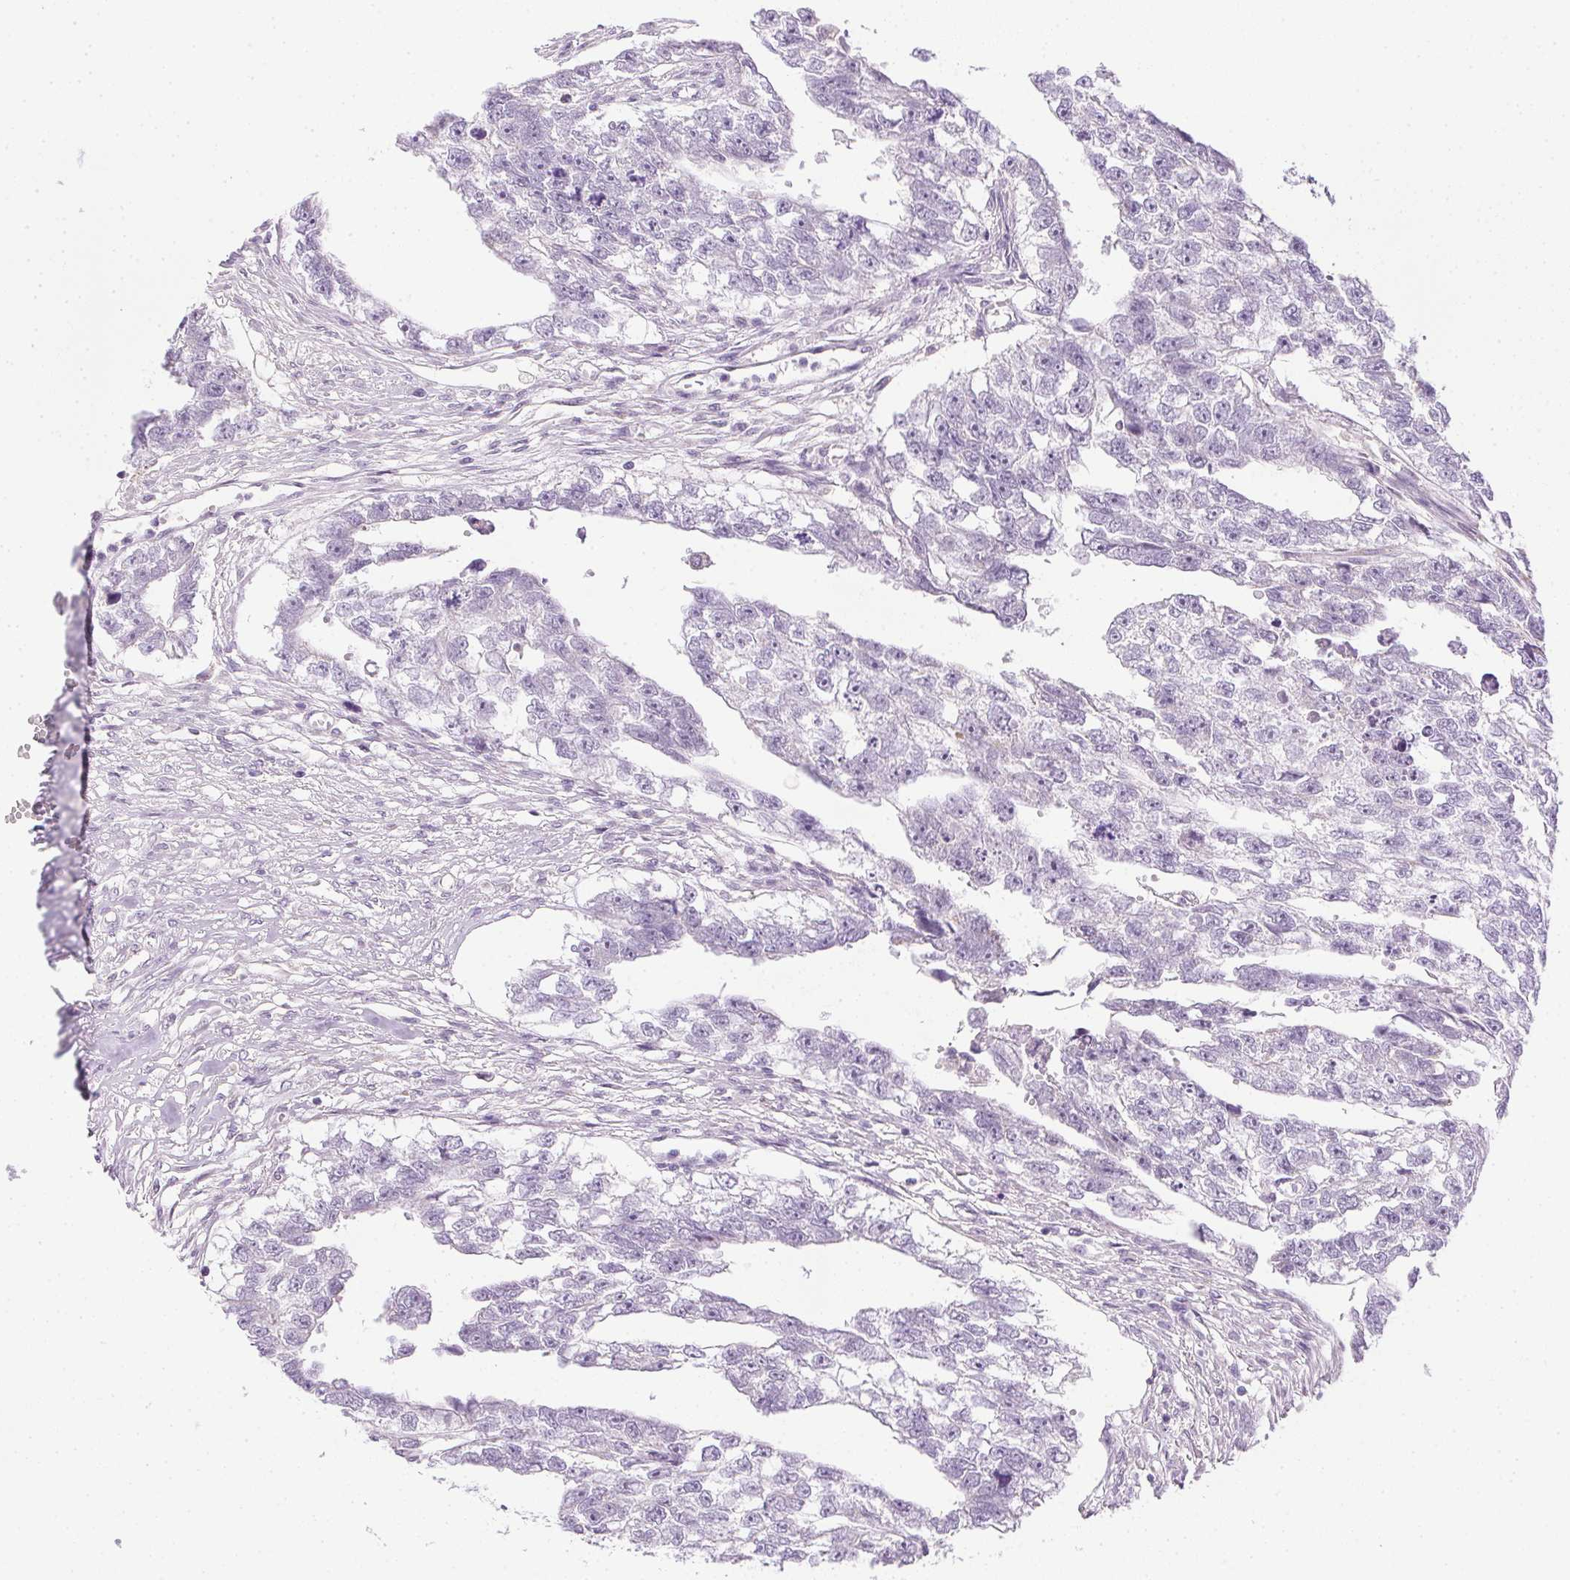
{"staining": {"intensity": "negative", "quantity": "none", "location": "none"}, "tissue": "testis cancer", "cell_type": "Tumor cells", "image_type": "cancer", "snomed": [{"axis": "morphology", "description": "Carcinoma, Embryonal, NOS"}, {"axis": "morphology", "description": "Teratoma, malignant, NOS"}, {"axis": "topography", "description": "Testis"}], "caption": "Embryonal carcinoma (testis) was stained to show a protein in brown. There is no significant staining in tumor cells.", "gene": "PRL", "patient": {"sex": "male", "age": 44}}